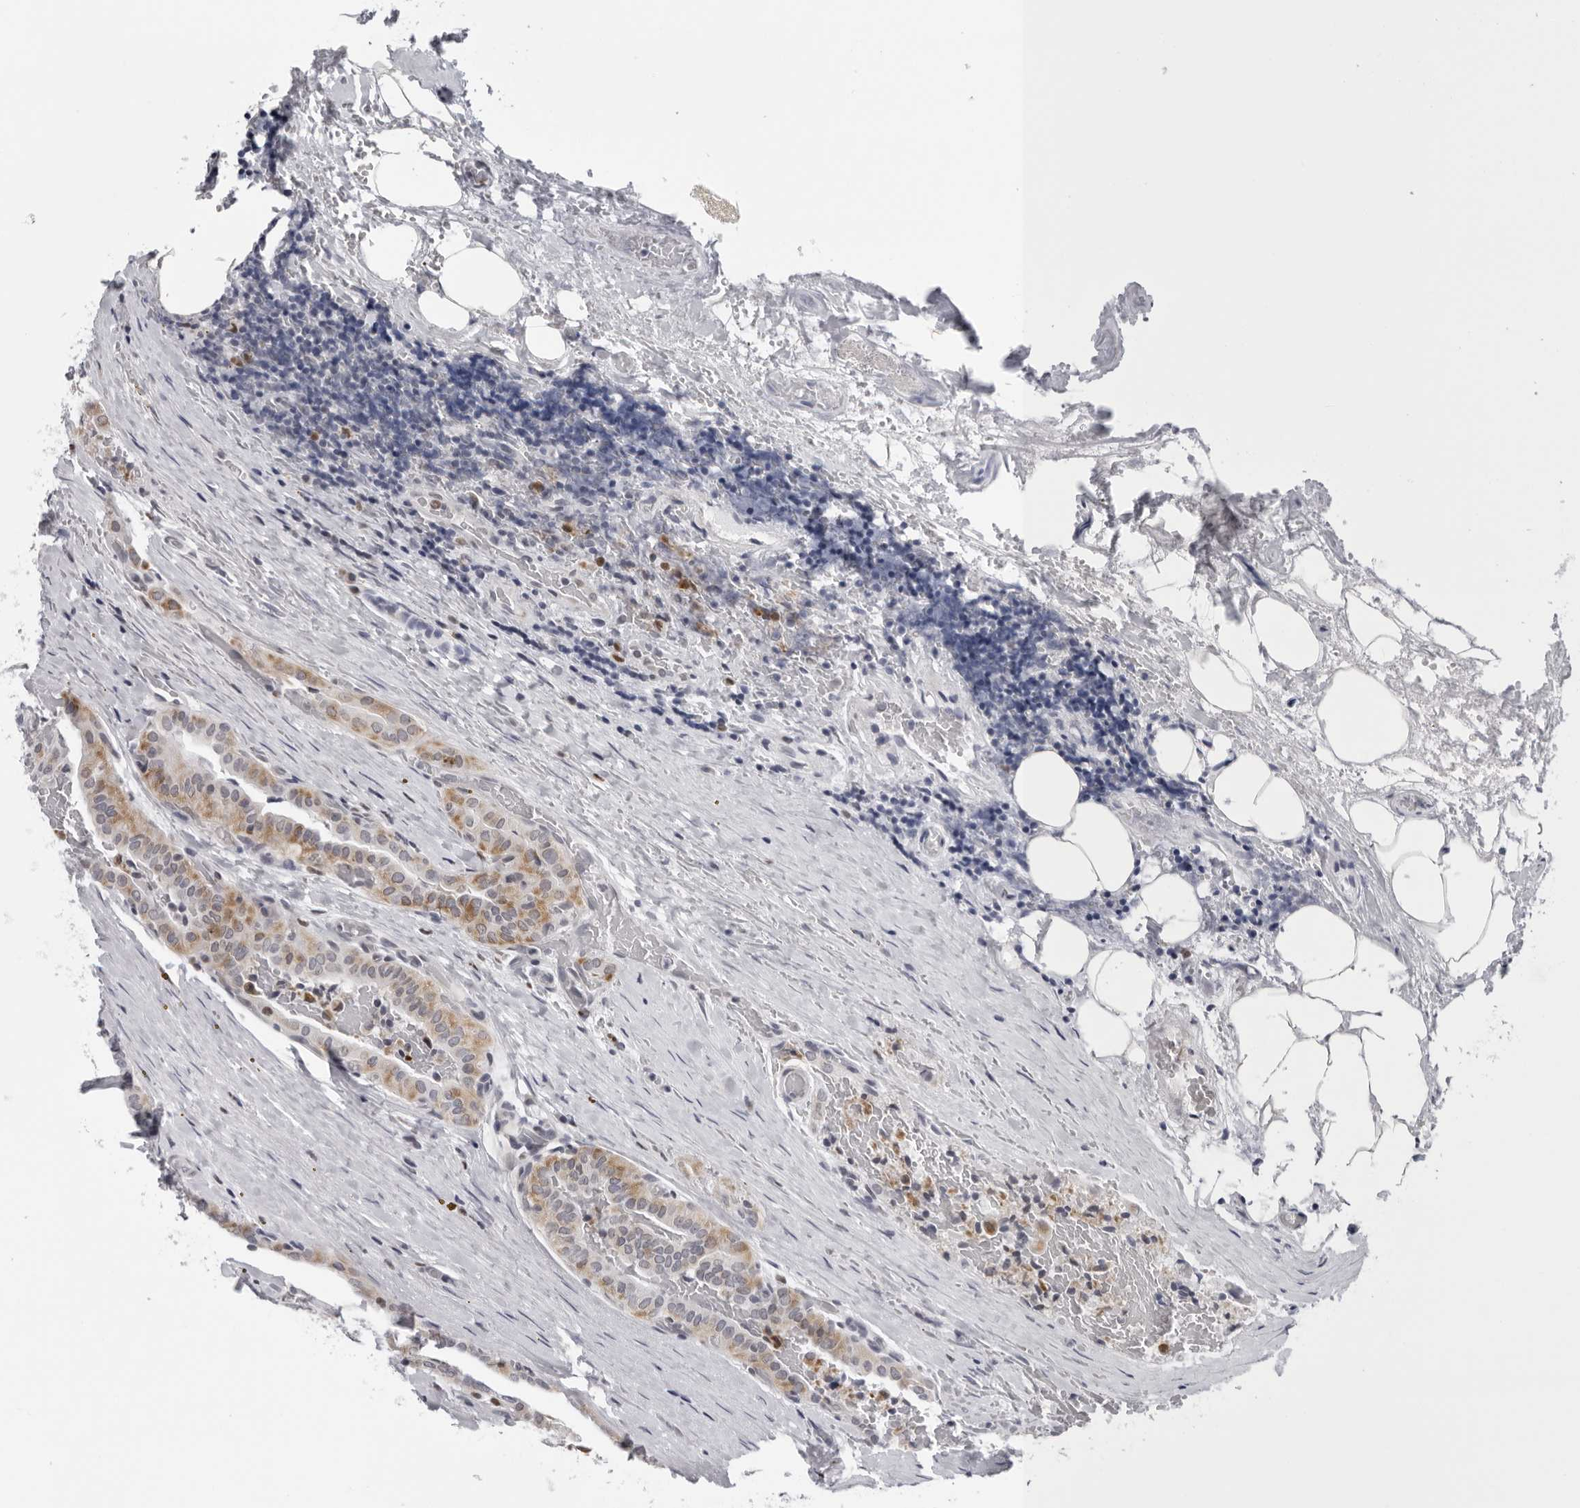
{"staining": {"intensity": "moderate", "quantity": "25%-75%", "location": "cytoplasmic/membranous"}, "tissue": "thyroid cancer", "cell_type": "Tumor cells", "image_type": "cancer", "snomed": [{"axis": "morphology", "description": "Papillary adenocarcinoma, NOS"}, {"axis": "topography", "description": "Thyroid gland"}], "caption": "A micrograph of thyroid cancer stained for a protein shows moderate cytoplasmic/membranous brown staining in tumor cells. The protein is shown in brown color, while the nuclei are stained blue.", "gene": "CPT2", "patient": {"sex": "male", "age": 77}}